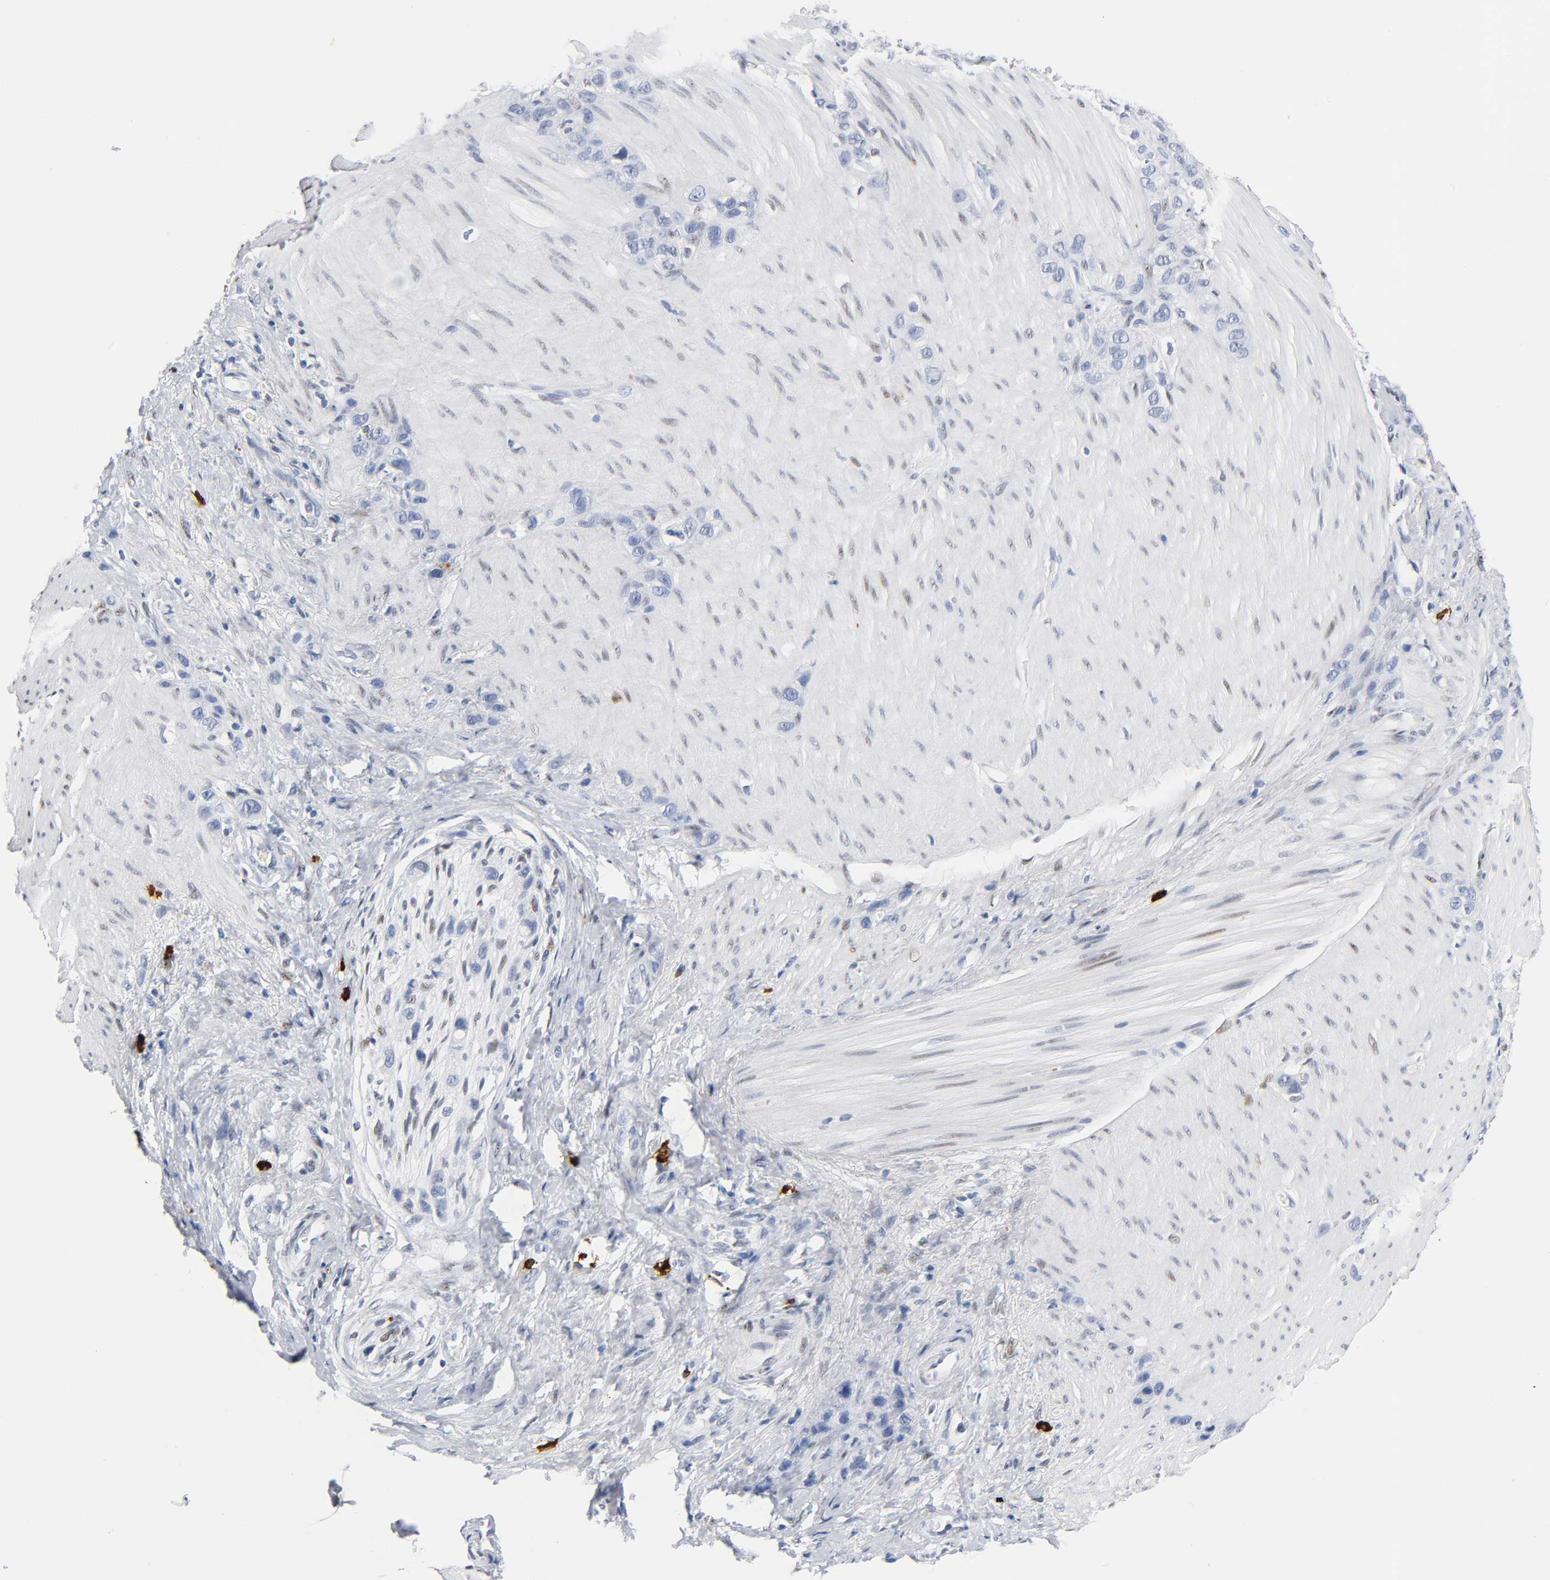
{"staining": {"intensity": "negative", "quantity": "none", "location": "none"}, "tissue": "stomach cancer", "cell_type": "Tumor cells", "image_type": "cancer", "snomed": [{"axis": "morphology", "description": "Normal tissue, NOS"}, {"axis": "morphology", "description": "Adenocarcinoma, NOS"}, {"axis": "morphology", "description": "Adenocarcinoma, High grade"}, {"axis": "topography", "description": "Stomach, upper"}, {"axis": "topography", "description": "Stomach"}], "caption": "Stomach adenocarcinoma (high-grade) was stained to show a protein in brown. There is no significant positivity in tumor cells. The staining was performed using DAB (3,3'-diaminobenzidine) to visualize the protein expression in brown, while the nuclei were stained in blue with hematoxylin (Magnification: 20x).", "gene": "NAB2", "patient": {"sex": "female", "age": 65}}